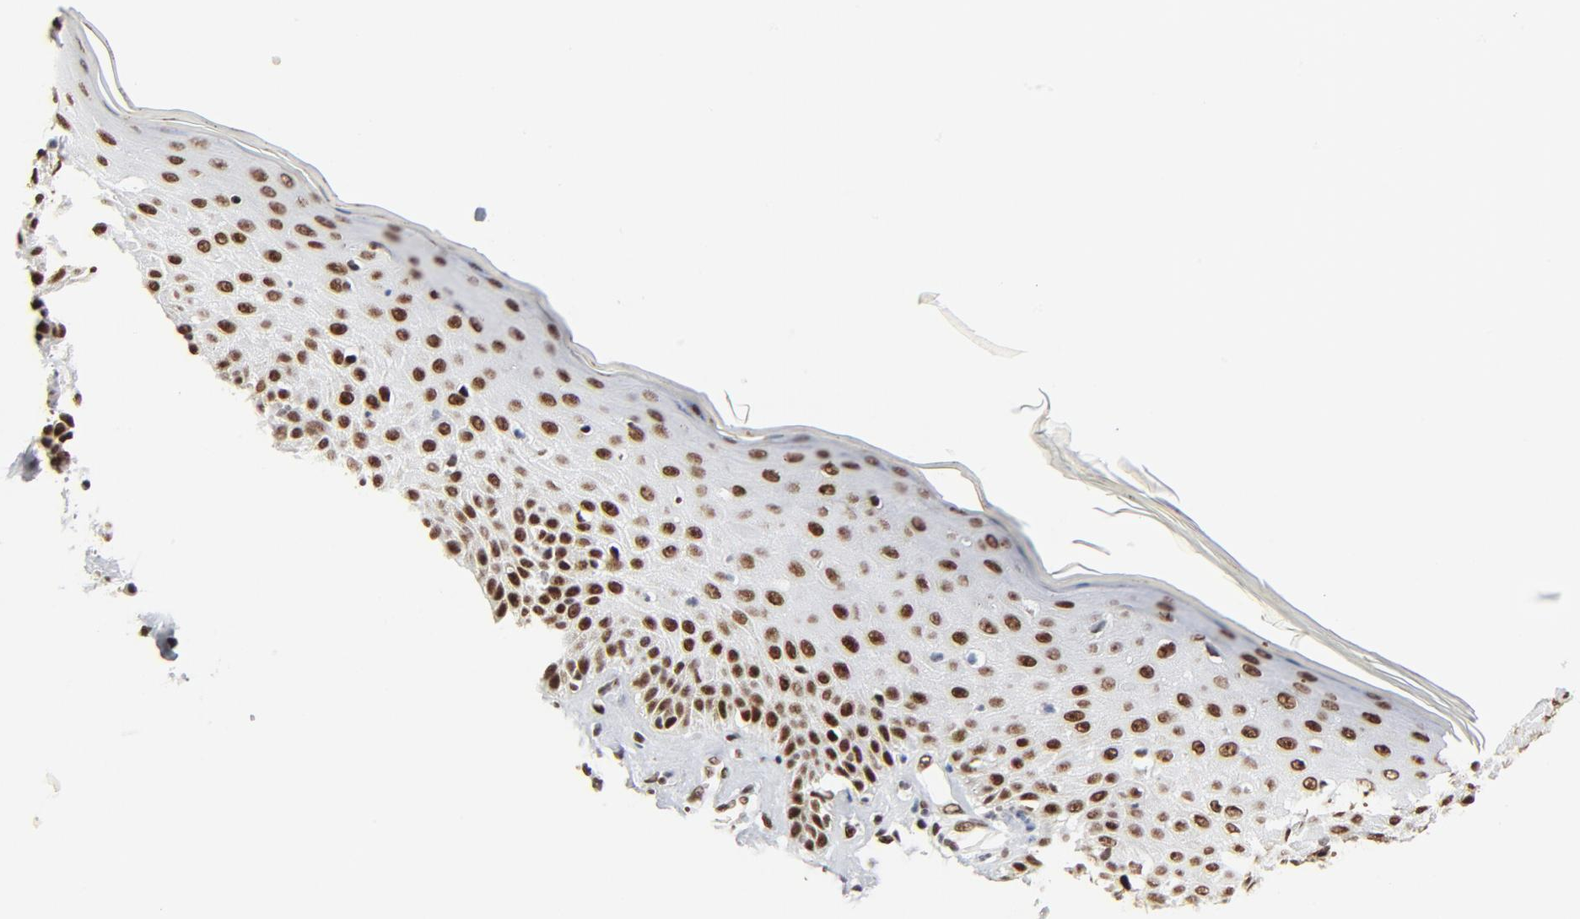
{"staining": {"intensity": "strong", "quantity": ">75%", "location": "nuclear"}, "tissue": "skin cancer", "cell_type": "Tumor cells", "image_type": "cancer", "snomed": [{"axis": "morphology", "description": "Squamous cell carcinoma, NOS"}, {"axis": "topography", "description": "Skin"}], "caption": "Squamous cell carcinoma (skin) tissue demonstrates strong nuclear staining in about >75% of tumor cells, visualized by immunohistochemistry.", "gene": "GTF2H1", "patient": {"sex": "female", "age": 59}}